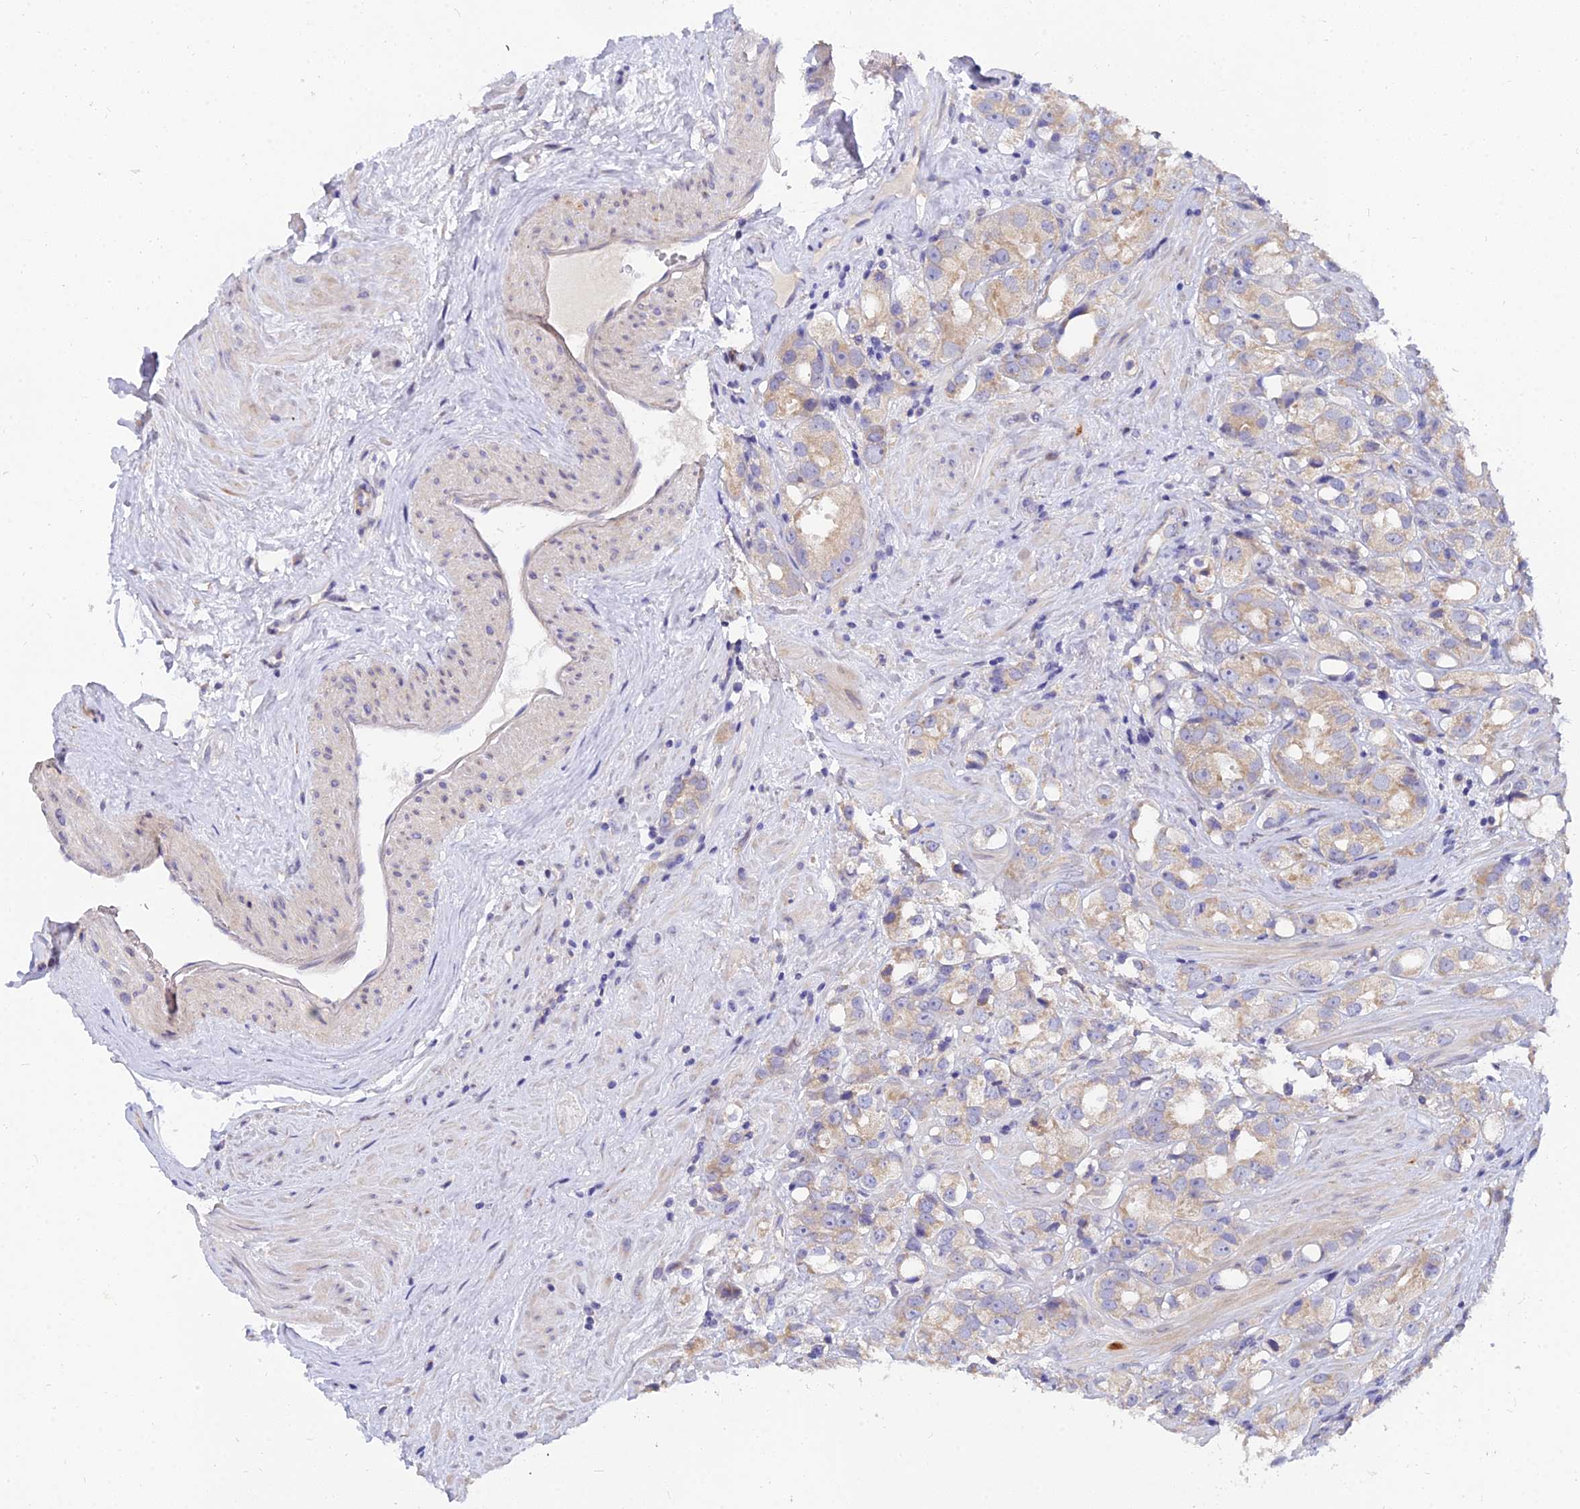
{"staining": {"intensity": "weak", "quantity": "25%-75%", "location": "cytoplasmic/membranous"}, "tissue": "prostate cancer", "cell_type": "Tumor cells", "image_type": "cancer", "snomed": [{"axis": "morphology", "description": "Adenocarcinoma, NOS"}, {"axis": "topography", "description": "Prostate"}], "caption": "IHC photomicrograph of neoplastic tissue: prostate cancer stained using IHC exhibits low levels of weak protein expression localized specifically in the cytoplasmic/membranous of tumor cells, appearing as a cytoplasmic/membranous brown color.", "gene": "ARL8B", "patient": {"sex": "male", "age": 79}}